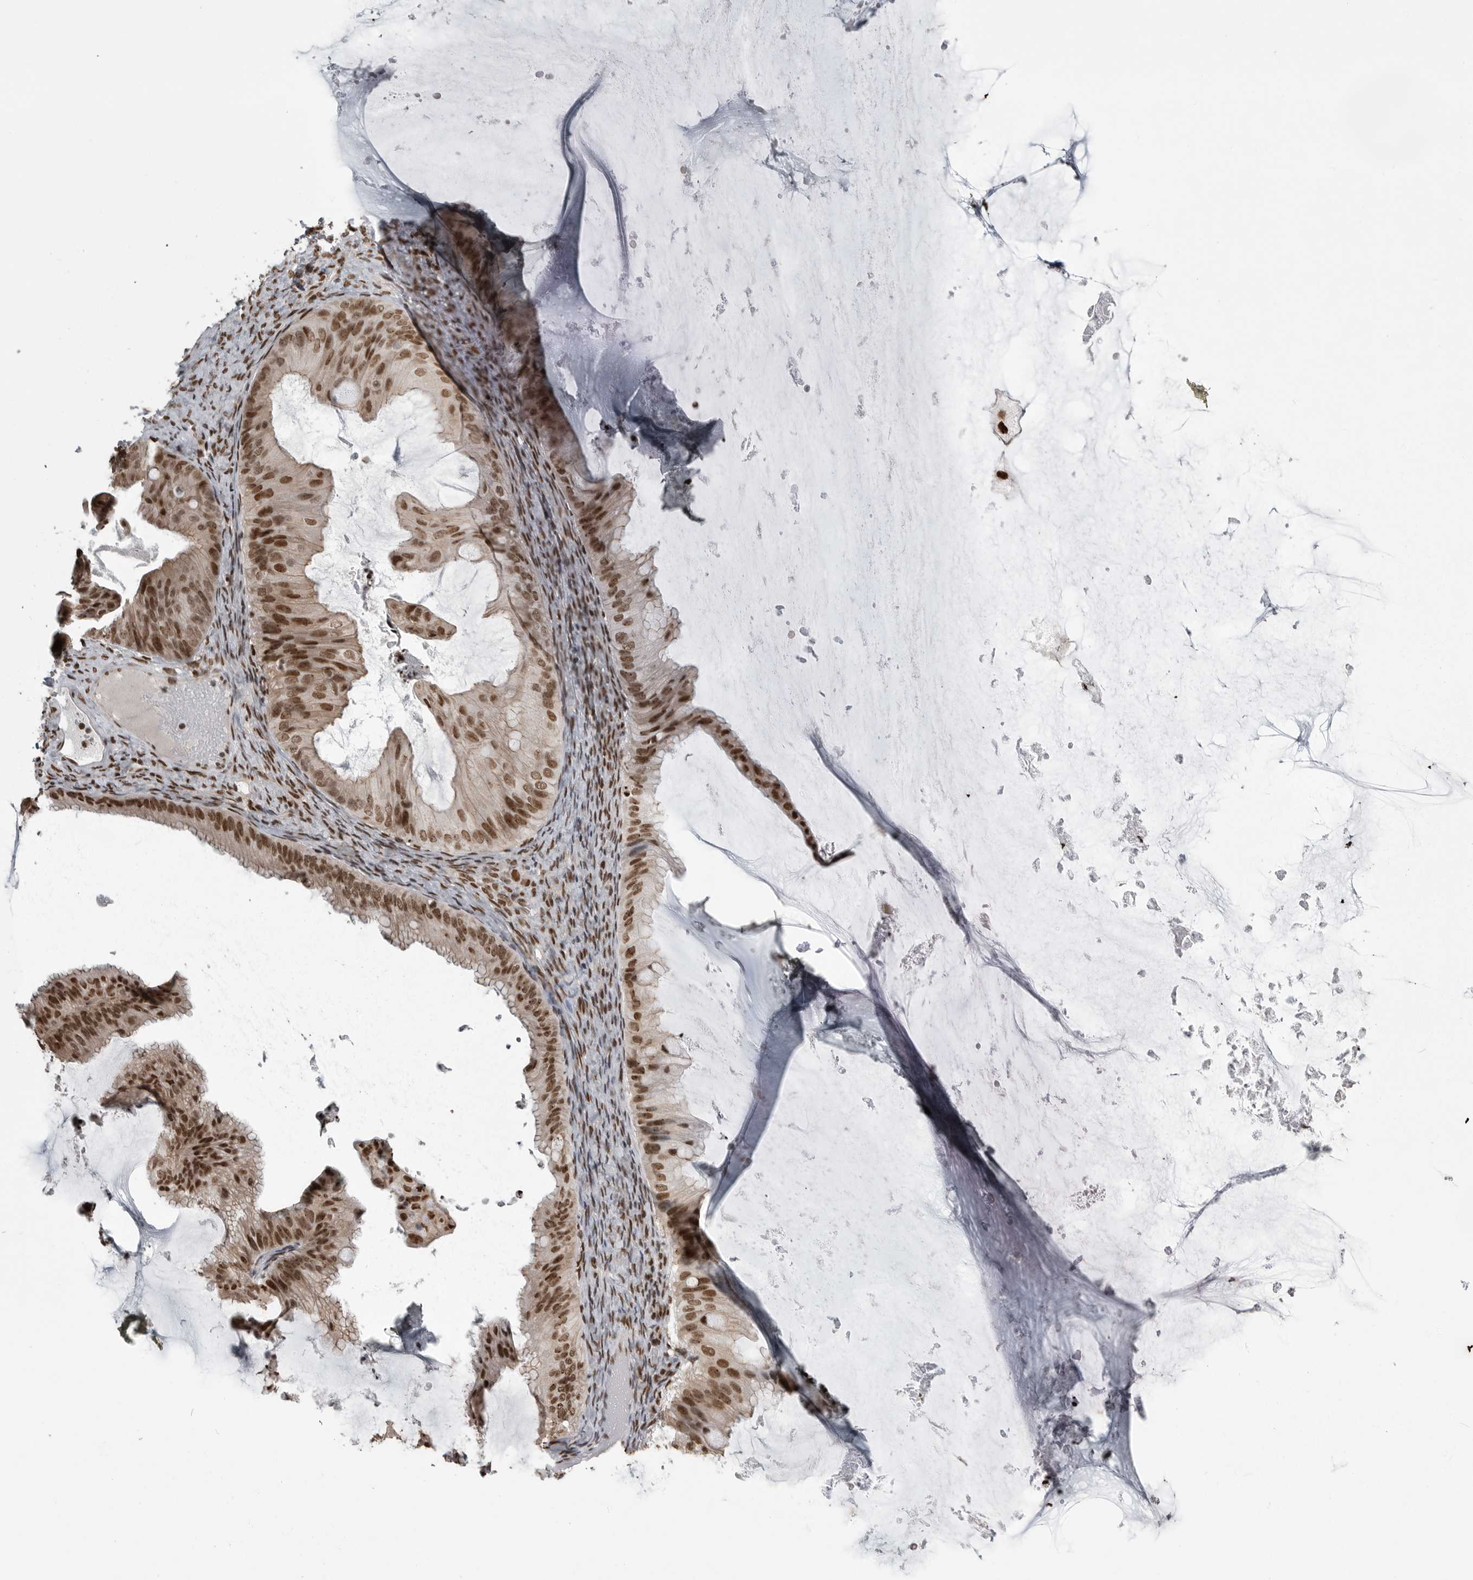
{"staining": {"intensity": "strong", "quantity": ">75%", "location": "nuclear"}, "tissue": "ovarian cancer", "cell_type": "Tumor cells", "image_type": "cancer", "snomed": [{"axis": "morphology", "description": "Cystadenocarcinoma, mucinous, NOS"}, {"axis": "topography", "description": "Ovary"}], "caption": "Immunohistochemistry (IHC) of mucinous cystadenocarcinoma (ovarian) demonstrates high levels of strong nuclear expression in approximately >75% of tumor cells.", "gene": "YAF2", "patient": {"sex": "female", "age": 61}}